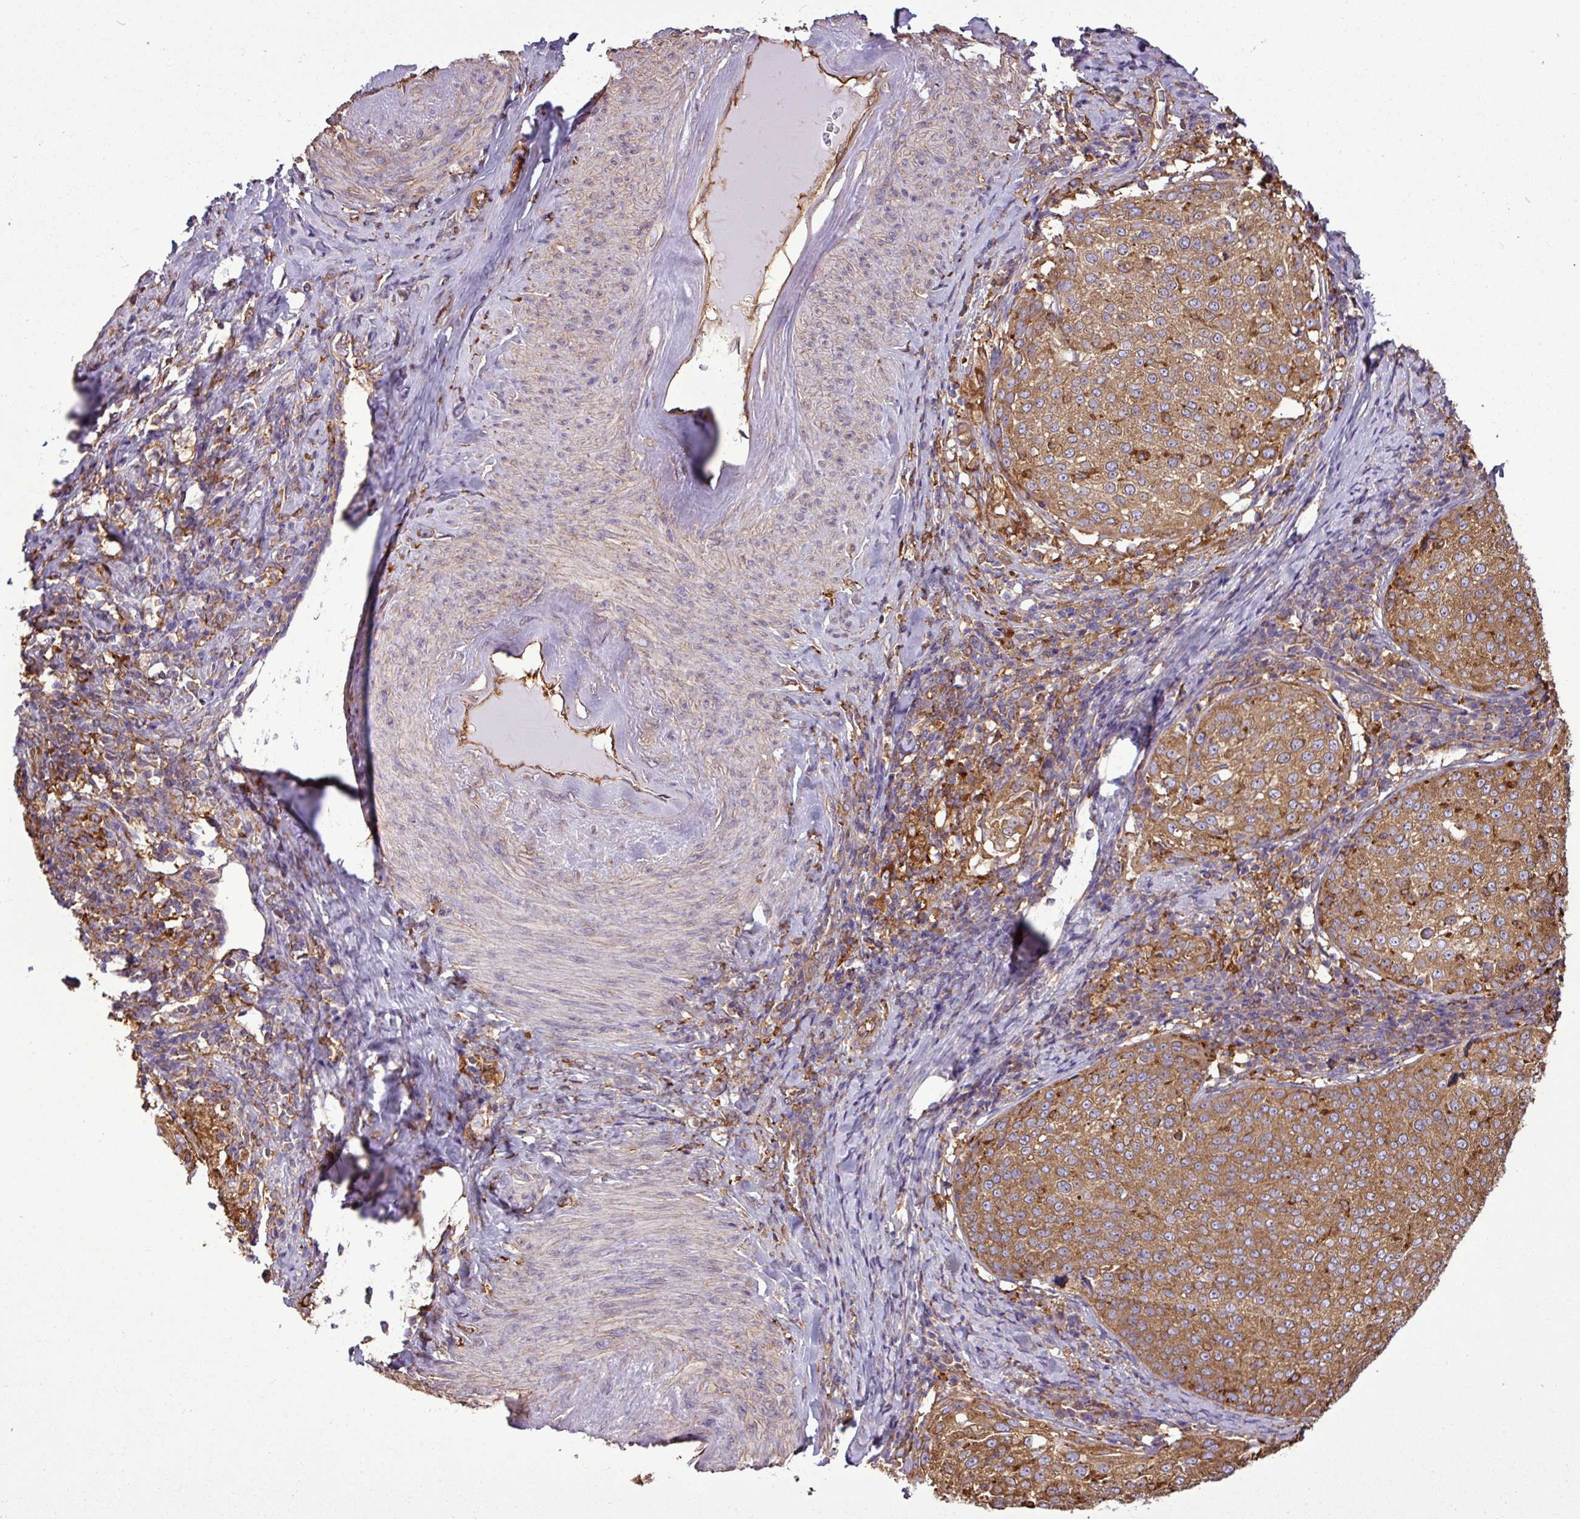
{"staining": {"intensity": "moderate", "quantity": ">75%", "location": "cytoplasmic/membranous"}, "tissue": "cervical cancer", "cell_type": "Tumor cells", "image_type": "cancer", "snomed": [{"axis": "morphology", "description": "Squamous cell carcinoma, NOS"}, {"axis": "topography", "description": "Cervix"}], "caption": "High-magnification brightfield microscopy of cervical squamous cell carcinoma stained with DAB (brown) and counterstained with hematoxylin (blue). tumor cells exhibit moderate cytoplasmic/membranous expression is present in about>75% of cells.", "gene": "PACSIN2", "patient": {"sex": "female", "age": 57}}